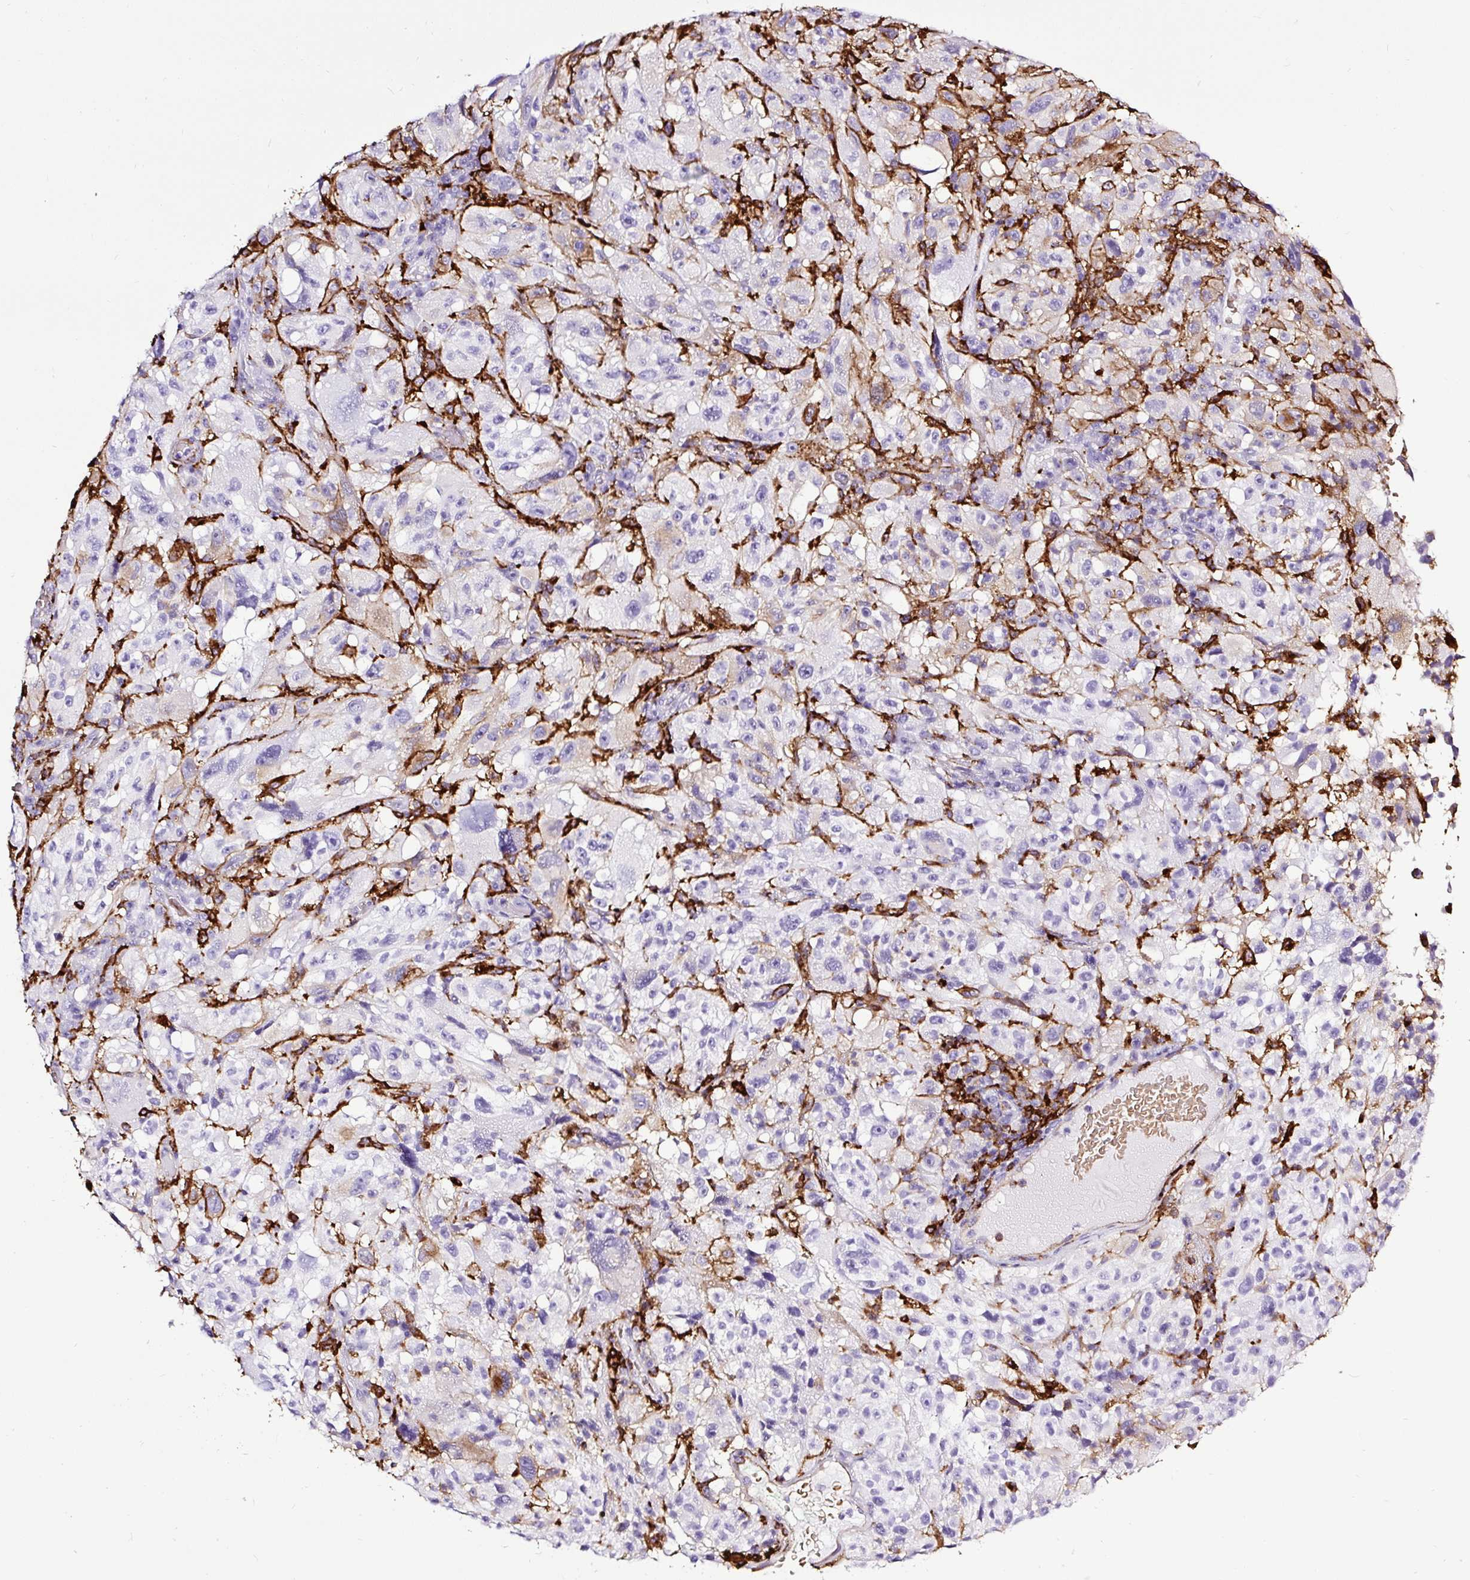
{"staining": {"intensity": "negative", "quantity": "none", "location": "none"}, "tissue": "melanoma", "cell_type": "Tumor cells", "image_type": "cancer", "snomed": [{"axis": "morphology", "description": "Malignant melanoma, NOS"}, {"axis": "topography", "description": "Skin"}], "caption": "A histopathology image of malignant melanoma stained for a protein reveals no brown staining in tumor cells.", "gene": "HLA-DRA", "patient": {"sex": "female", "age": 71}}